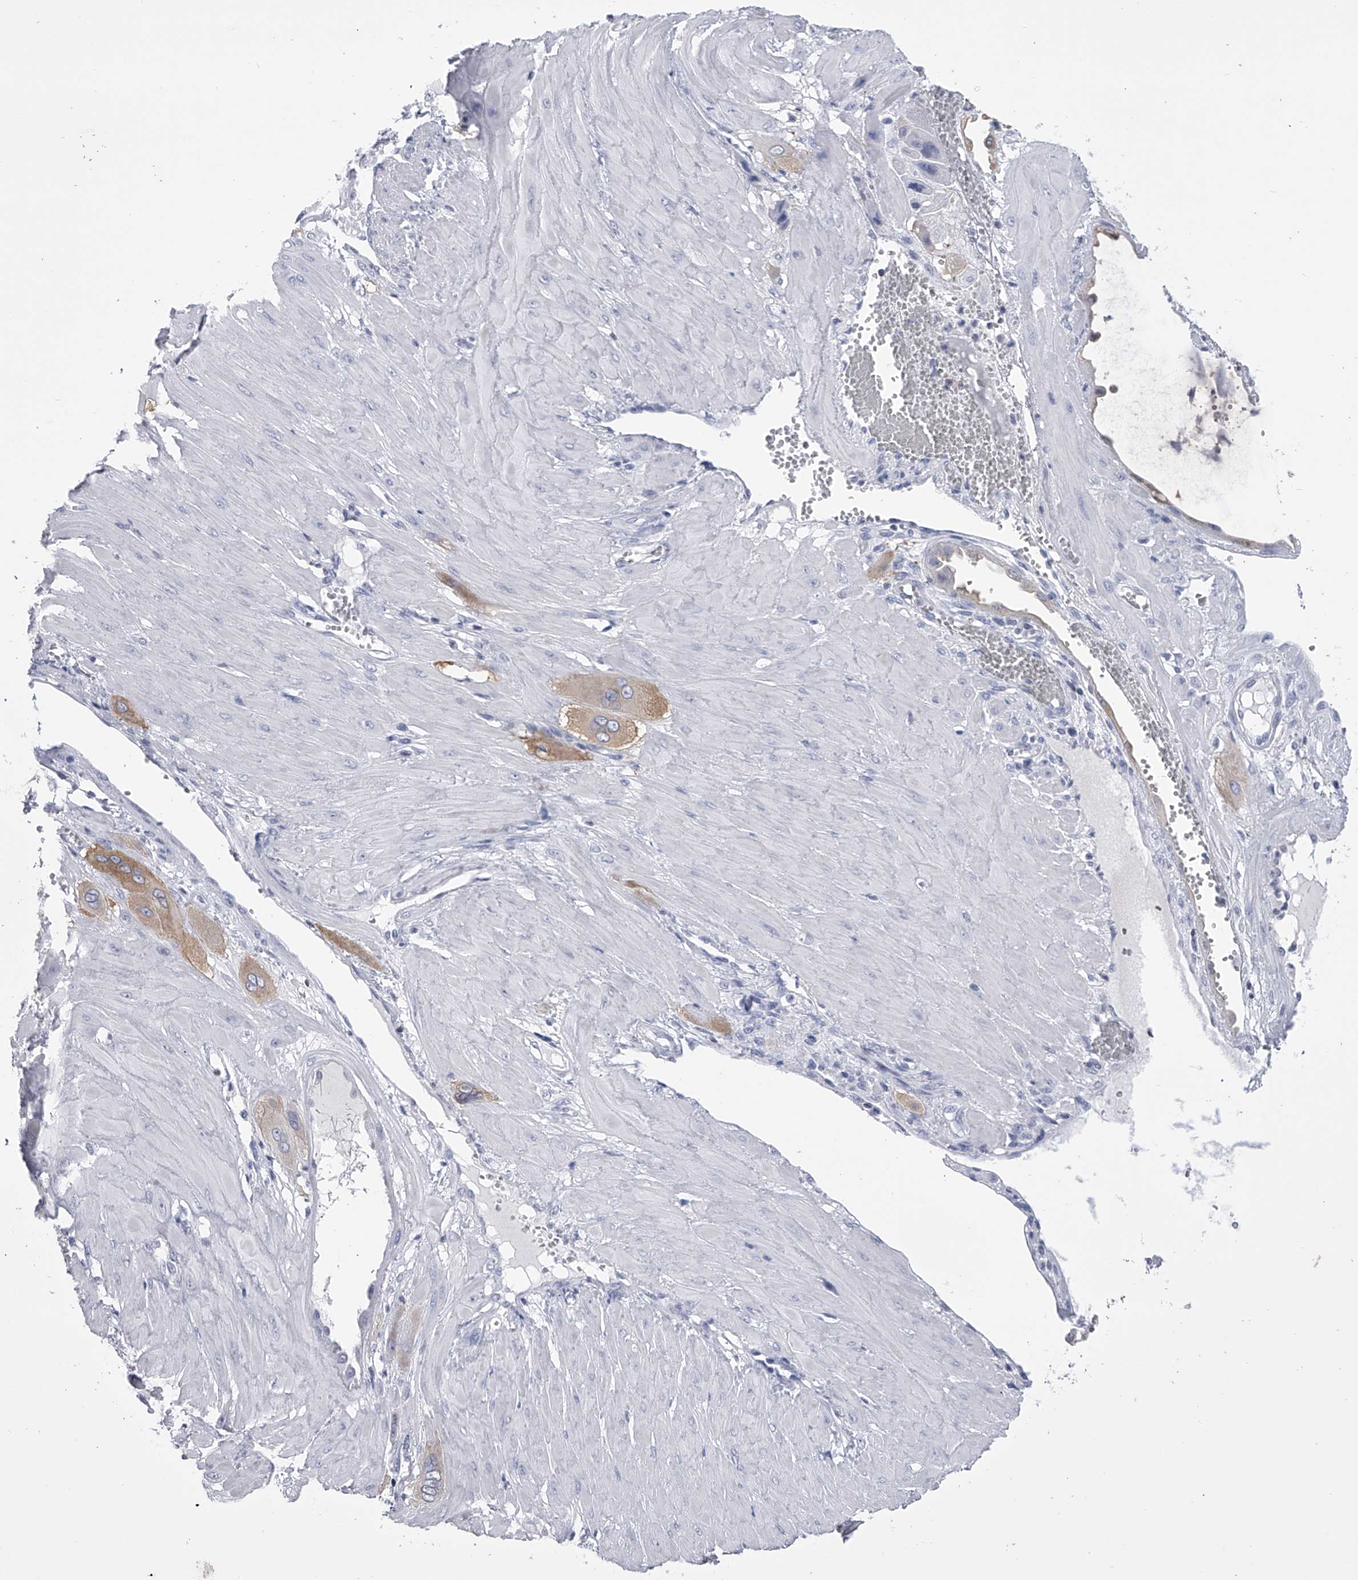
{"staining": {"intensity": "weak", "quantity": ">75%", "location": "cytoplasmic/membranous"}, "tissue": "cervical cancer", "cell_type": "Tumor cells", "image_type": "cancer", "snomed": [{"axis": "morphology", "description": "Squamous cell carcinoma, NOS"}, {"axis": "topography", "description": "Cervix"}], "caption": "Immunohistochemical staining of human squamous cell carcinoma (cervical) shows weak cytoplasmic/membranous protein staining in about >75% of tumor cells. (brown staining indicates protein expression, while blue staining denotes nuclei).", "gene": "TASP1", "patient": {"sex": "female", "age": 34}}